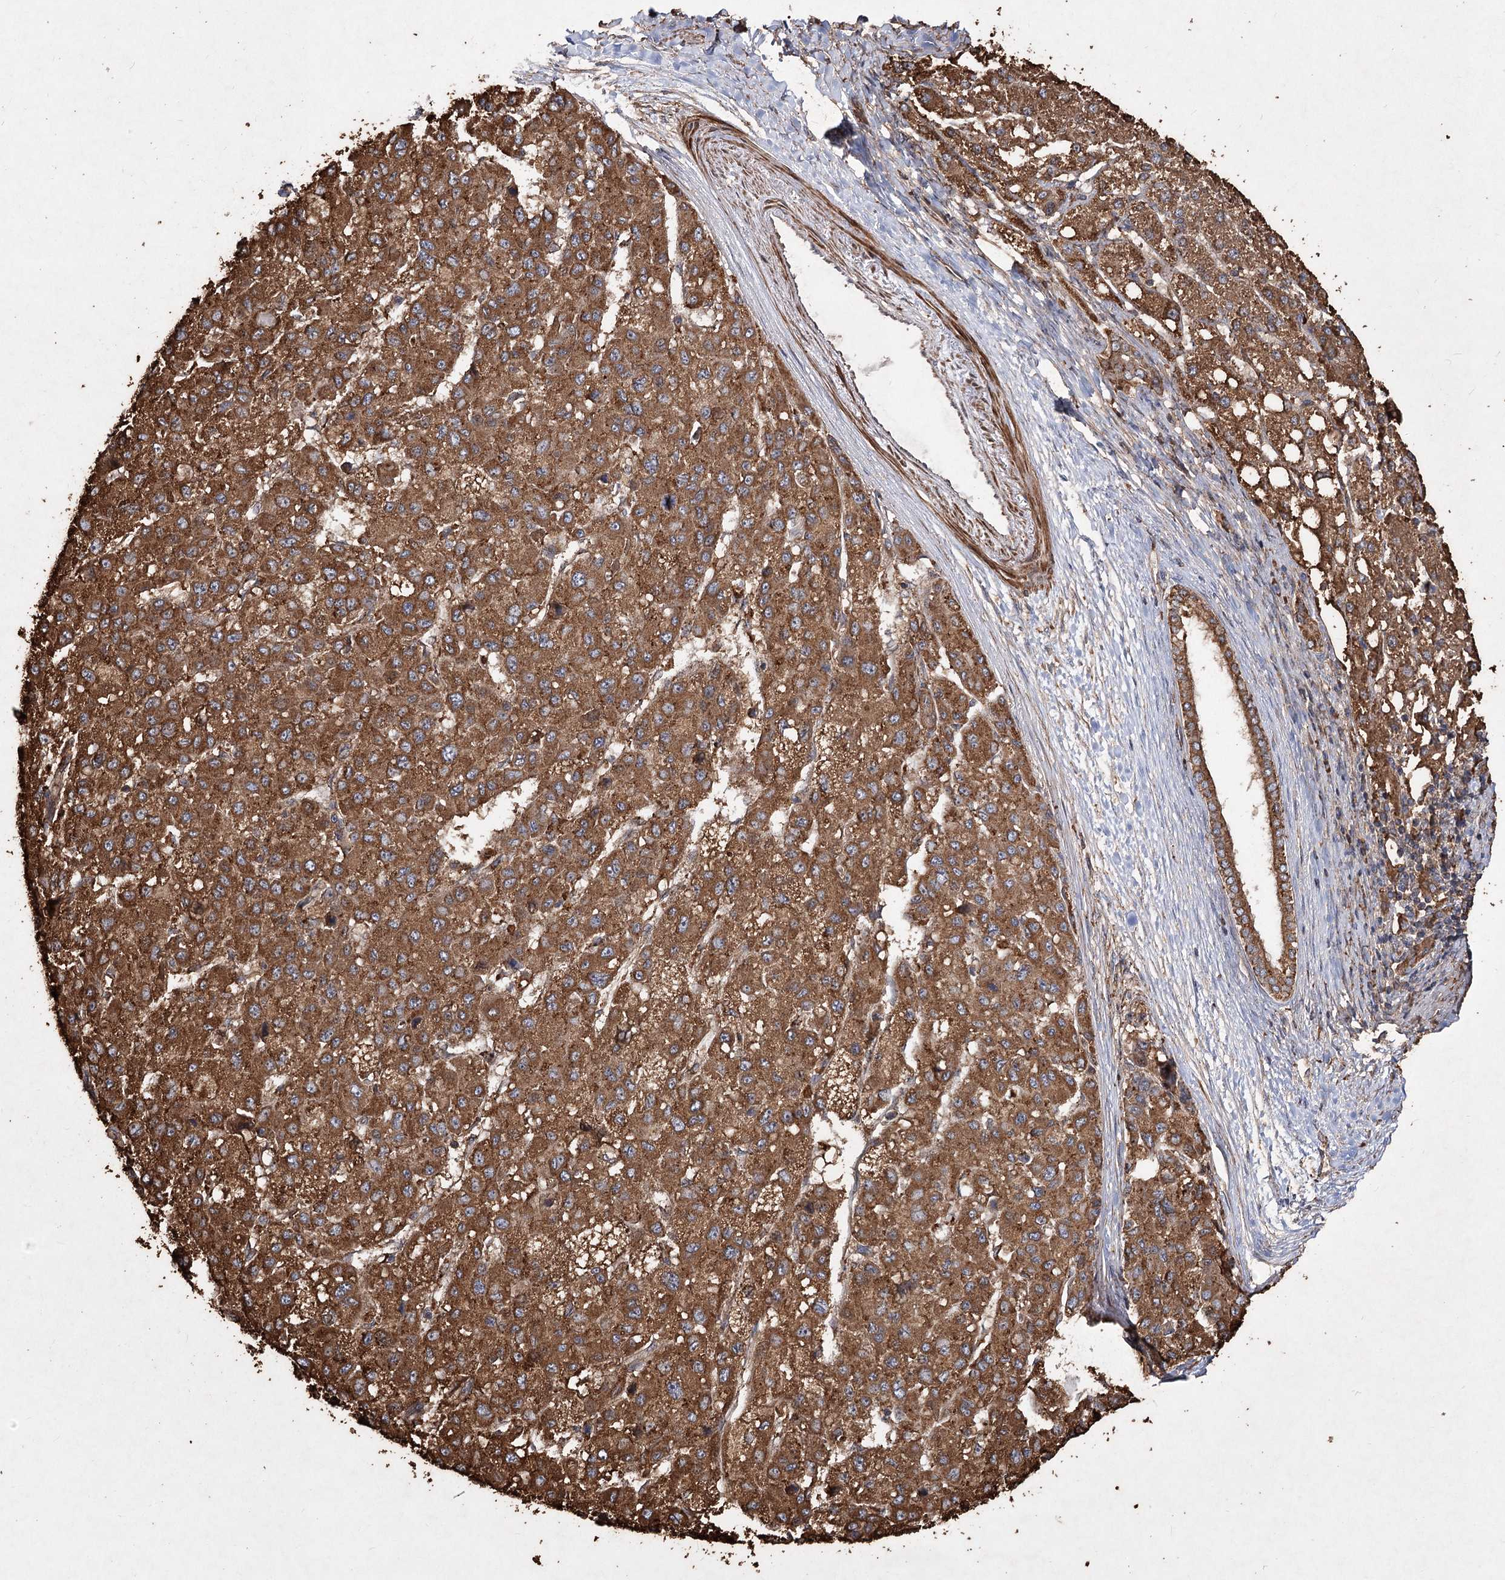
{"staining": {"intensity": "strong", "quantity": ">75%", "location": "cytoplasmic/membranous"}, "tissue": "liver cancer", "cell_type": "Tumor cells", "image_type": "cancer", "snomed": [{"axis": "morphology", "description": "Carcinoma, Hepatocellular, NOS"}, {"axis": "topography", "description": "Liver"}], "caption": "Liver cancer was stained to show a protein in brown. There is high levels of strong cytoplasmic/membranous positivity in approximately >75% of tumor cells.", "gene": "PIK3C2A", "patient": {"sex": "male", "age": 80}}